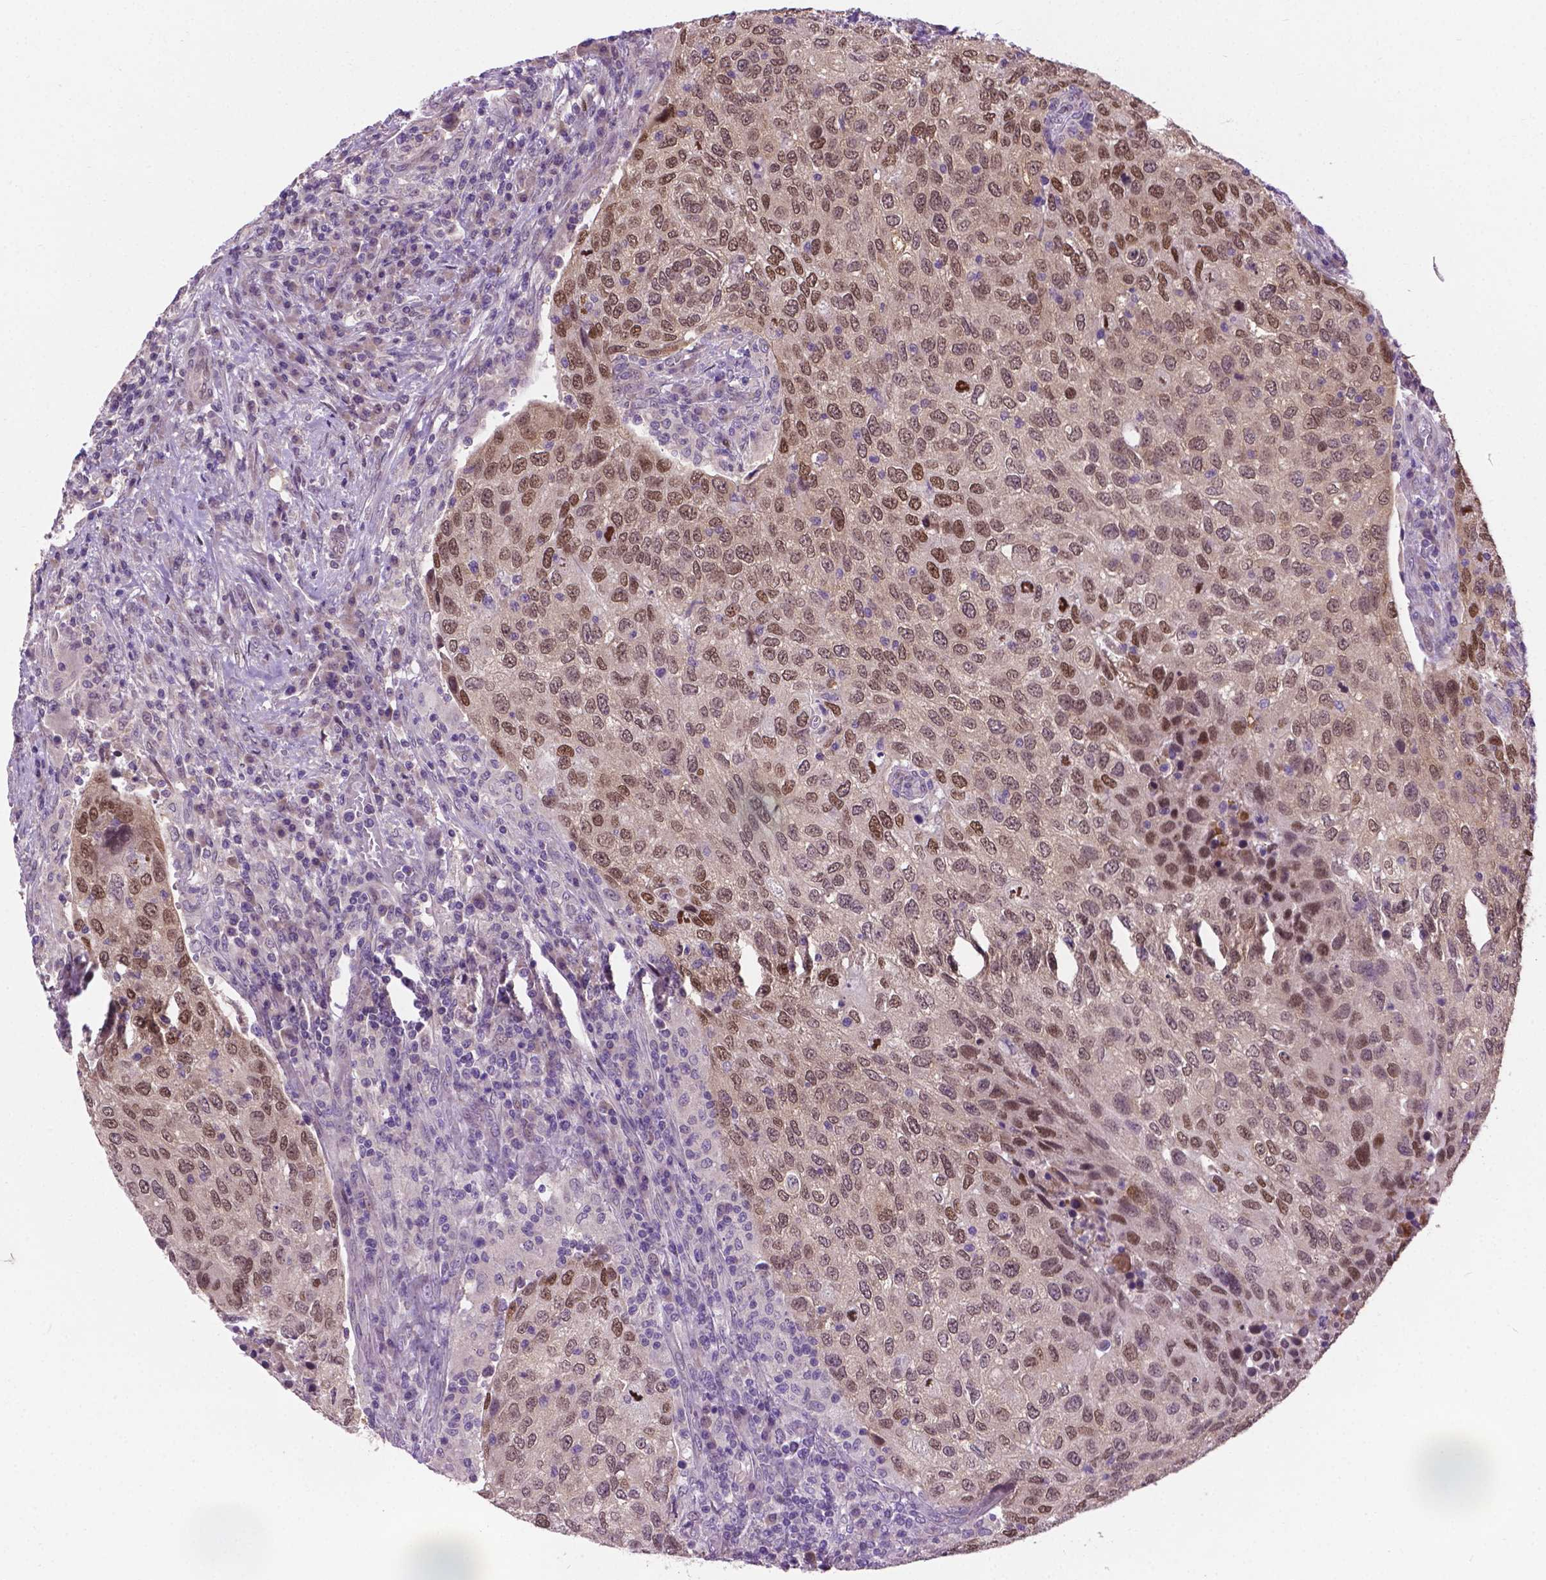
{"staining": {"intensity": "moderate", "quantity": ">75%", "location": "nuclear"}, "tissue": "urothelial cancer", "cell_type": "Tumor cells", "image_type": "cancer", "snomed": [{"axis": "morphology", "description": "Urothelial carcinoma, High grade"}, {"axis": "topography", "description": "Urinary bladder"}], "caption": "The histopathology image shows a brown stain indicating the presence of a protein in the nuclear of tumor cells in urothelial cancer. The staining was performed using DAB to visualize the protein expression in brown, while the nuclei were stained in blue with hematoxylin (Magnification: 20x).", "gene": "IRF6", "patient": {"sex": "female", "age": 78}}